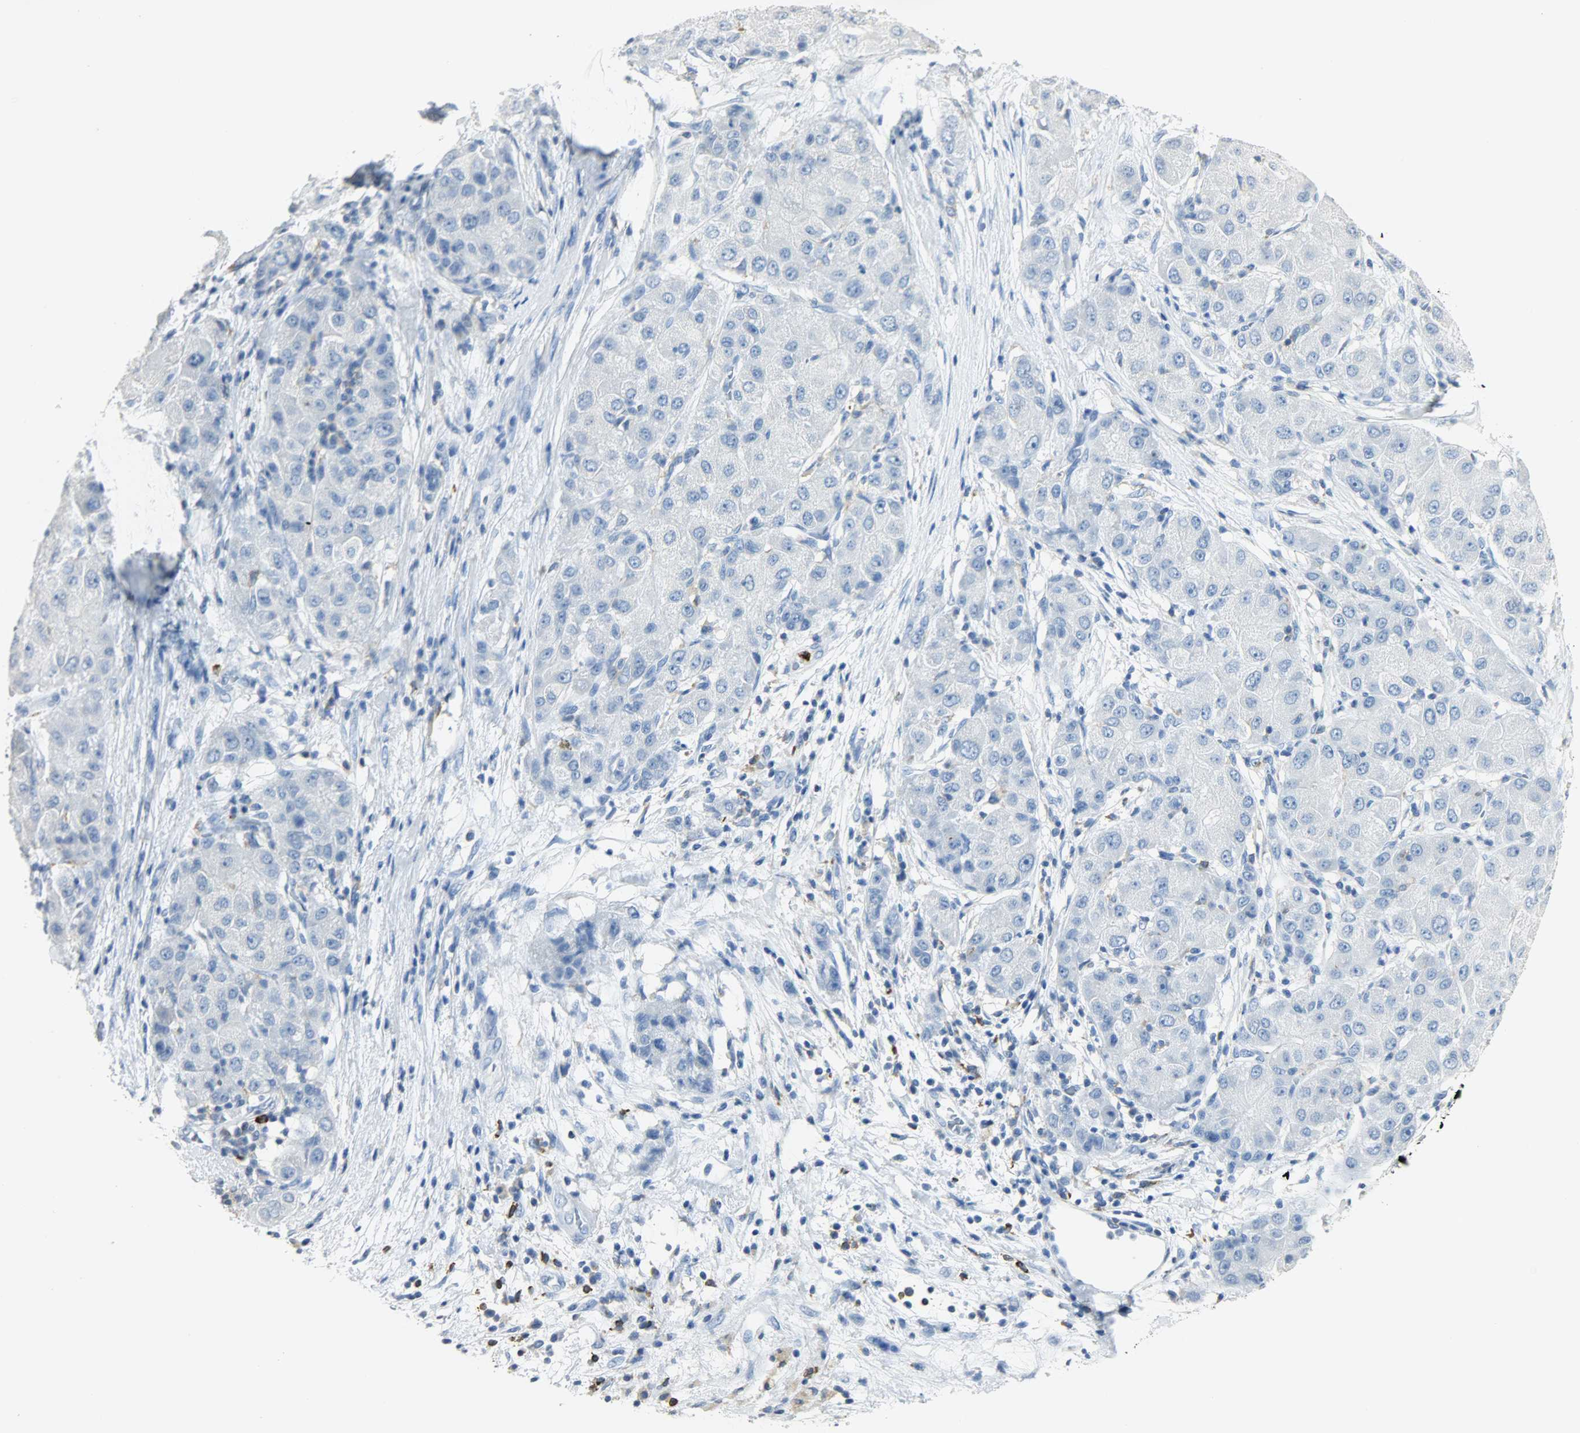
{"staining": {"intensity": "negative", "quantity": "none", "location": "none"}, "tissue": "liver cancer", "cell_type": "Tumor cells", "image_type": "cancer", "snomed": [{"axis": "morphology", "description": "Carcinoma, Hepatocellular, NOS"}, {"axis": "topography", "description": "Liver"}], "caption": "Tumor cells show no significant expression in liver hepatocellular carcinoma.", "gene": "PTPN6", "patient": {"sex": "male", "age": 80}}